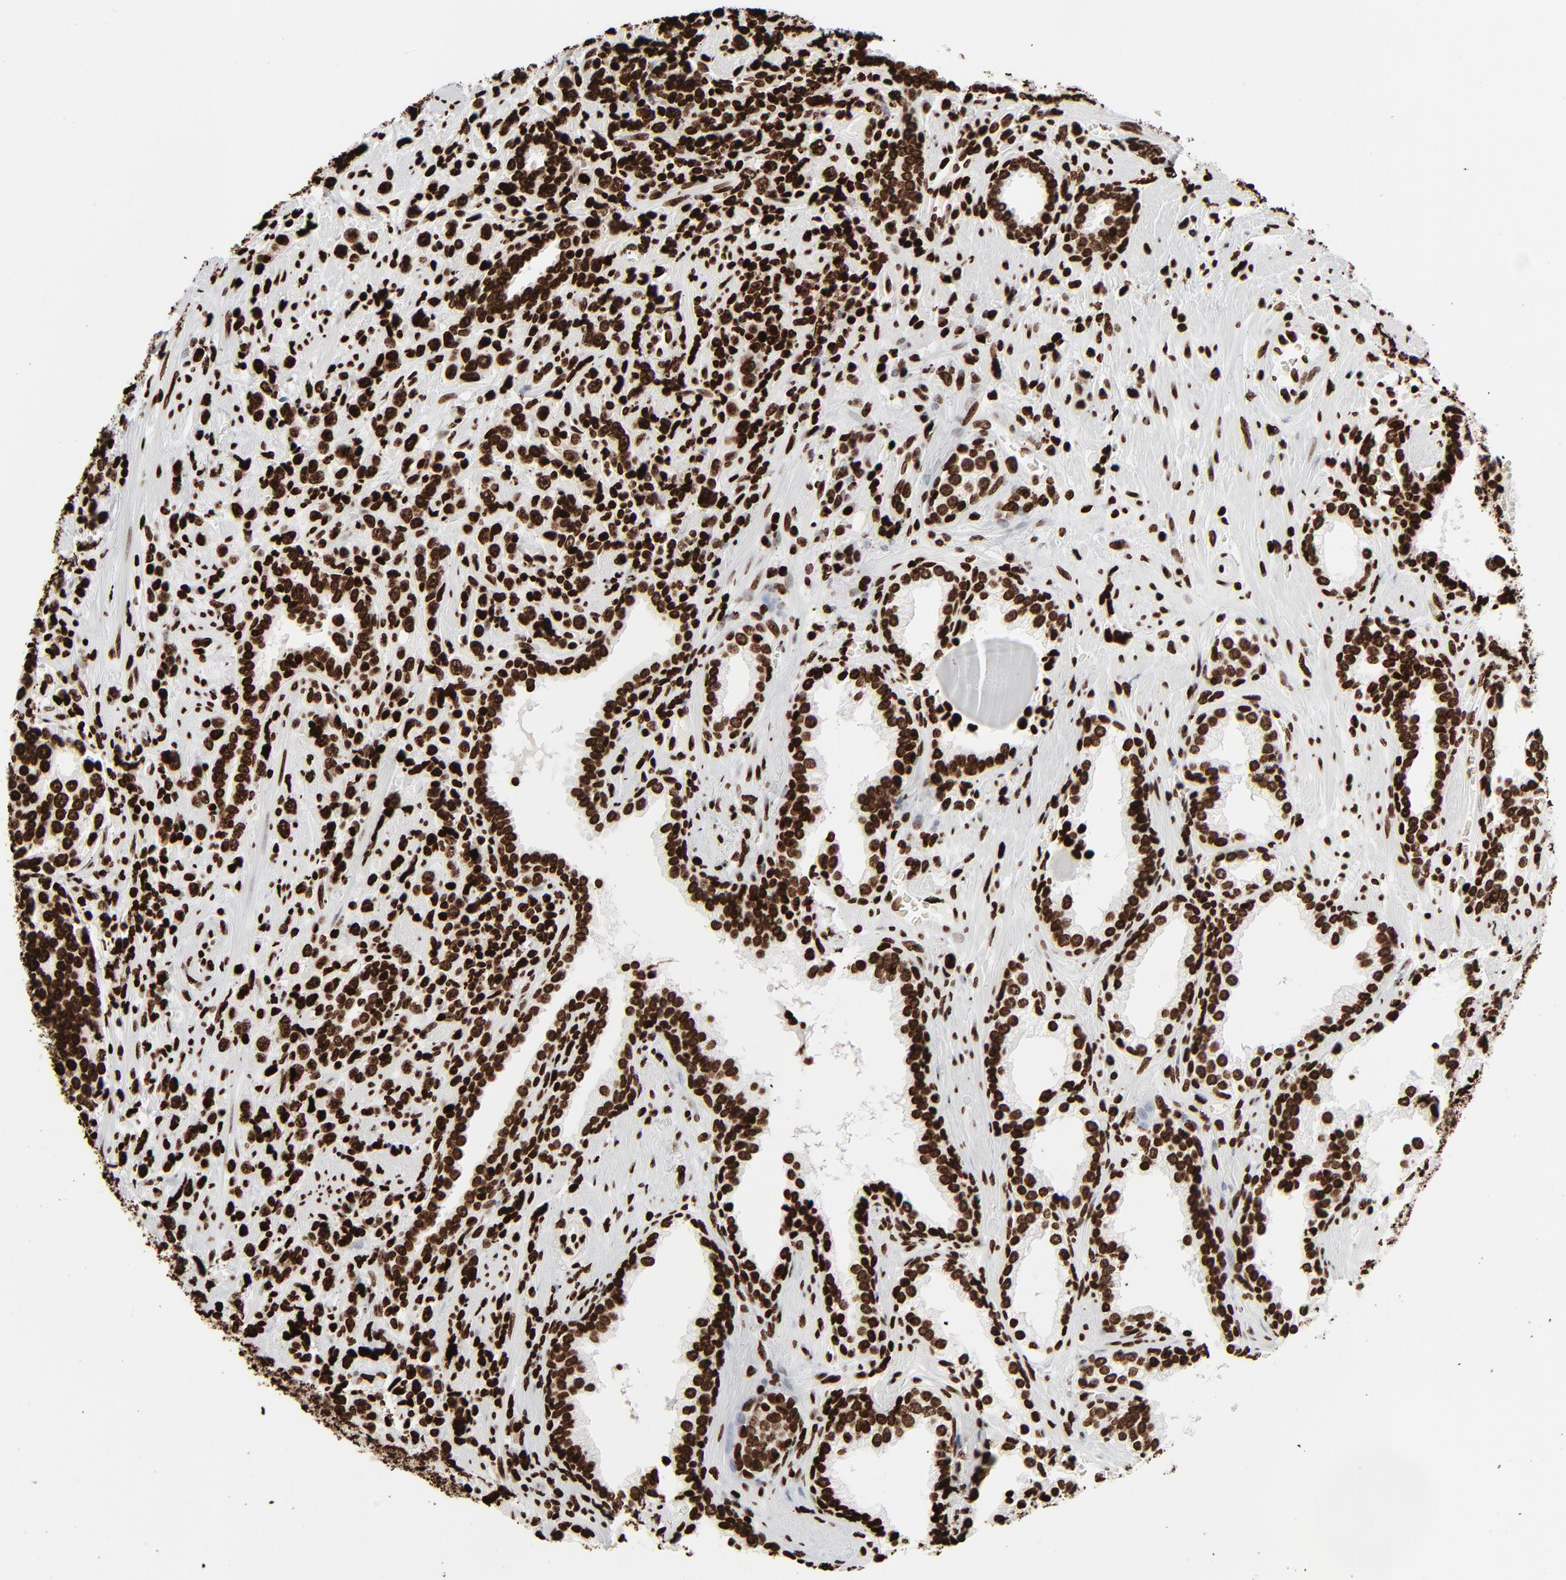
{"staining": {"intensity": "strong", "quantity": ">75%", "location": "nuclear"}, "tissue": "prostate cancer", "cell_type": "Tumor cells", "image_type": "cancer", "snomed": [{"axis": "morphology", "description": "Adenocarcinoma, High grade"}, {"axis": "topography", "description": "Prostate"}], "caption": "Immunohistochemical staining of prostate cancer (high-grade adenocarcinoma) displays high levels of strong nuclear protein positivity in approximately >75% of tumor cells. (DAB (3,3'-diaminobenzidine) IHC with brightfield microscopy, high magnification).", "gene": "H3-4", "patient": {"sex": "male", "age": 71}}